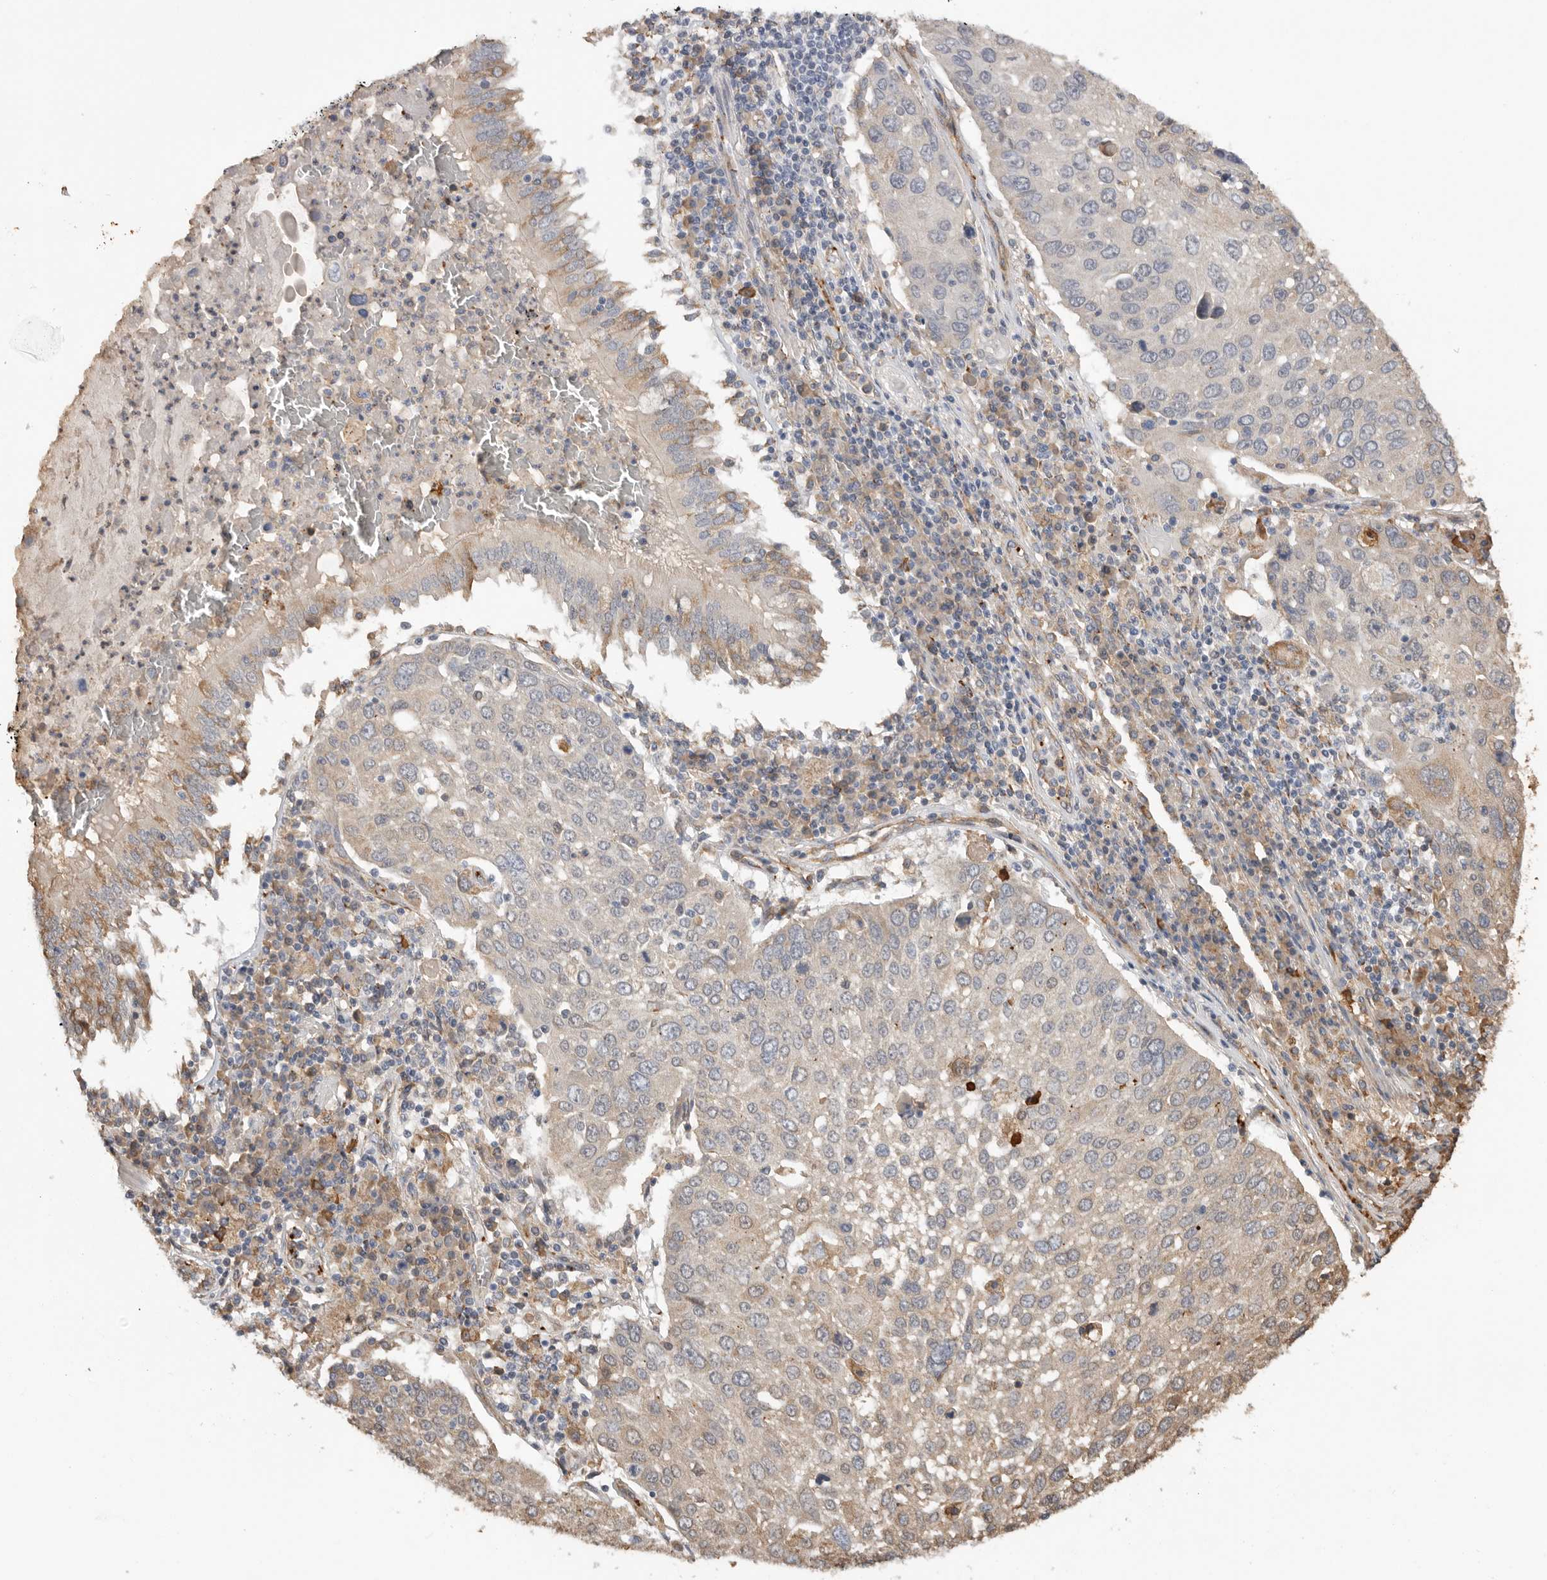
{"staining": {"intensity": "weak", "quantity": "<25%", "location": "cytoplasmic/membranous"}, "tissue": "lung cancer", "cell_type": "Tumor cells", "image_type": "cancer", "snomed": [{"axis": "morphology", "description": "Squamous cell carcinoma, NOS"}, {"axis": "topography", "description": "Lung"}], "caption": "An immunohistochemistry (IHC) photomicrograph of lung cancer is shown. There is no staining in tumor cells of lung cancer. Nuclei are stained in blue.", "gene": "CDC42BPB", "patient": {"sex": "male", "age": 65}}